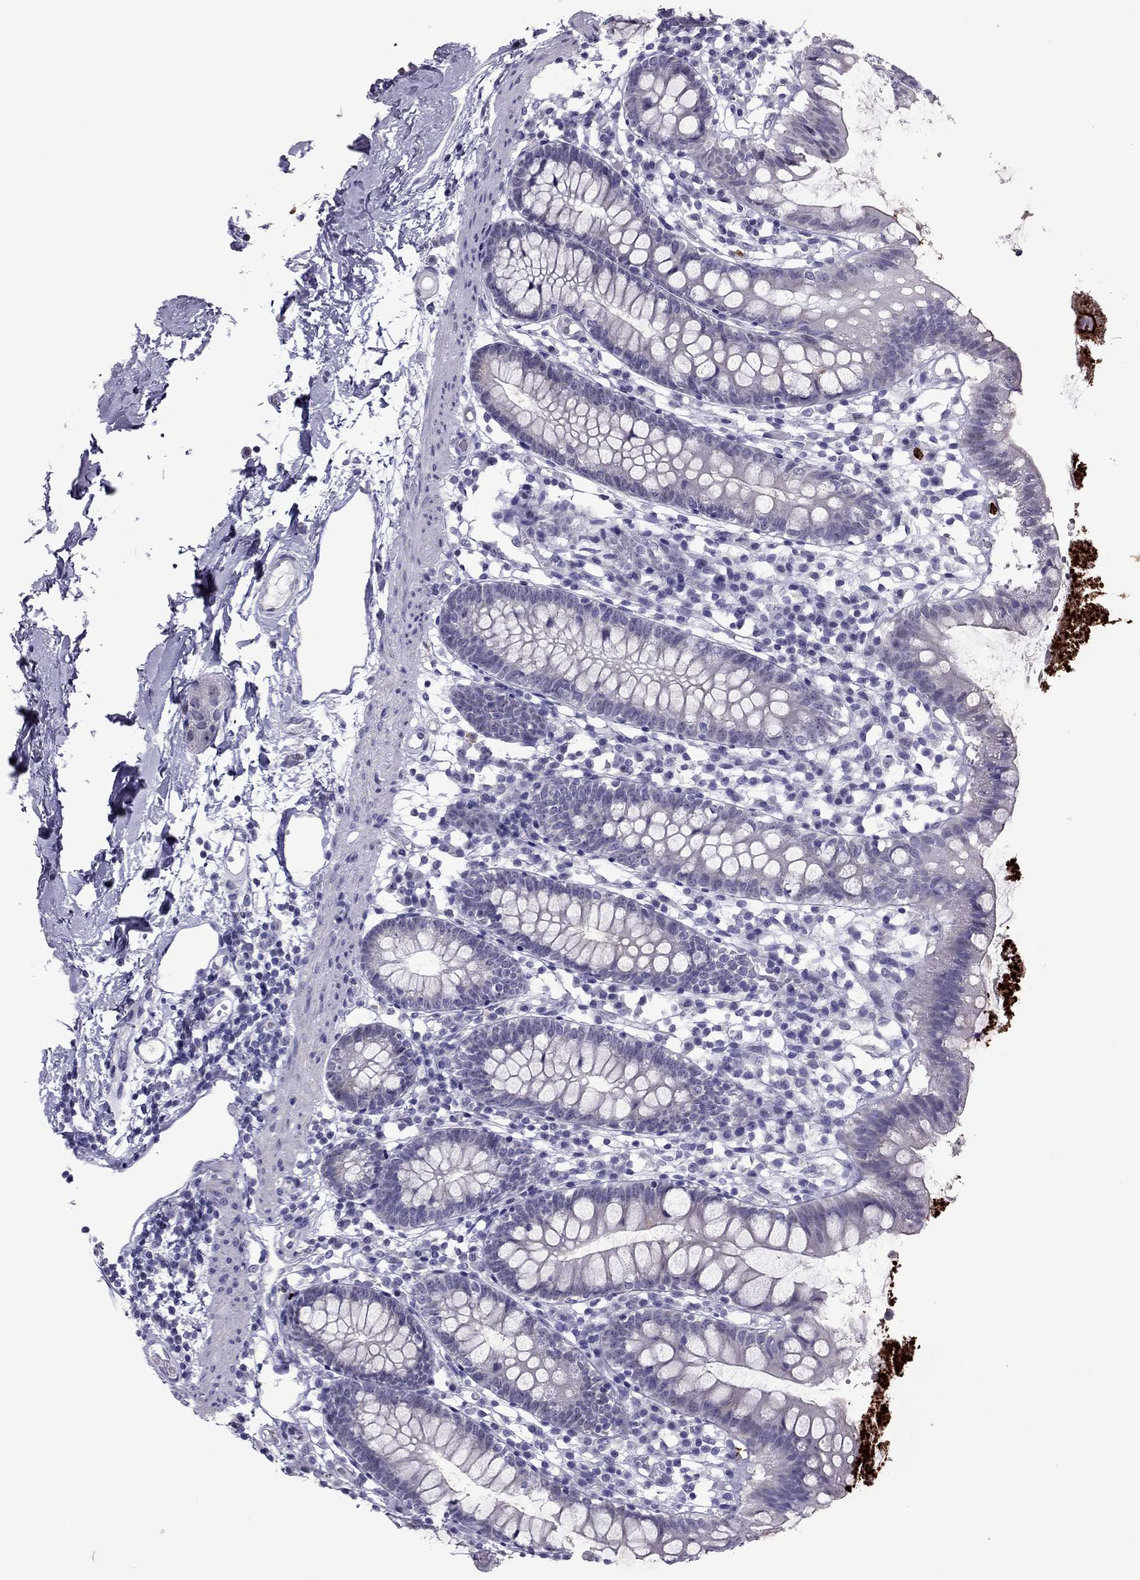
{"staining": {"intensity": "negative", "quantity": "none", "location": "none"}, "tissue": "small intestine", "cell_type": "Glandular cells", "image_type": "normal", "snomed": [{"axis": "morphology", "description": "Normal tissue, NOS"}, {"axis": "topography", "description": "Small intestine"}], "caption": "Immunohistochemical staining of benign human small intestine displays no significant staining in glandular cells. The staining was performed using DAB to visualize the protein expression in brown, while the nuclei were stained in blue with hematoxylin (Magnification: 20x).", "gene": "CCL27", "patient": {"sex": "female", "age": 90}}